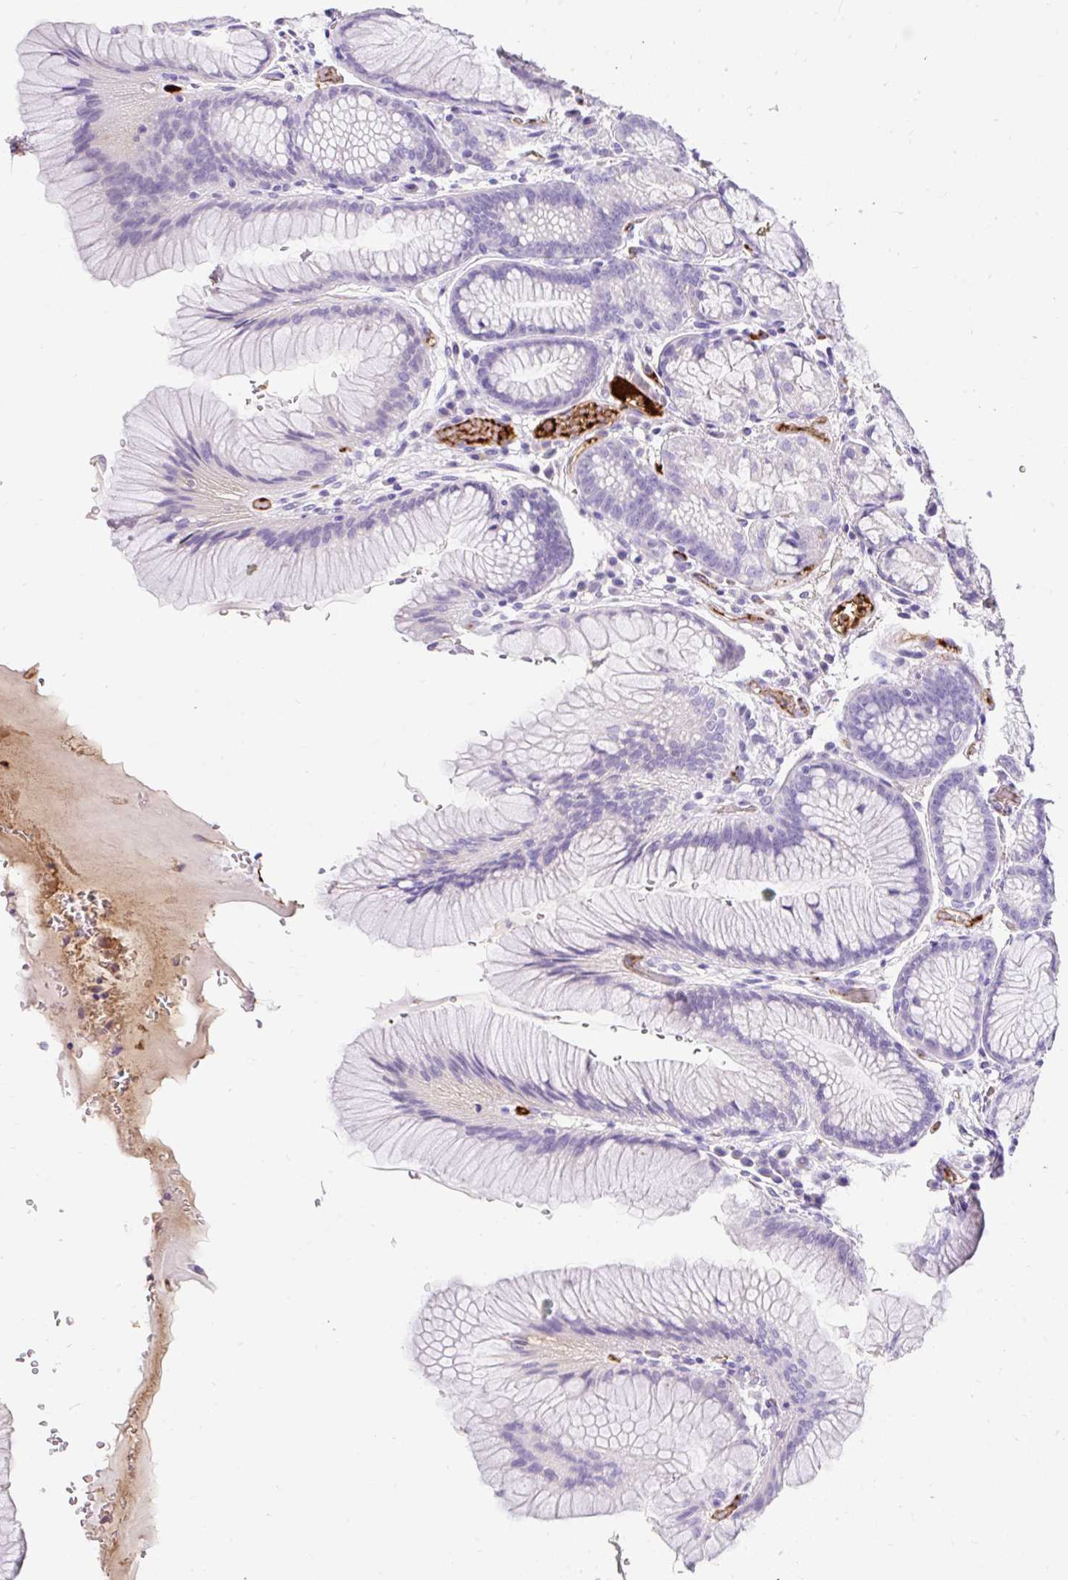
{"staining": {"intensity": "negative", "quantity": "none", "location": "none"}, "tissue": "stomach", "cell_type": "Glandular cells", "image_type": "normal", "snomed": [{"axis": "morphology", "description": "Normal tissue, NOS"}, {"axis": "topography", "description": "Stomach"}], "caption": "The photomicrograph shows no staining of glandular cells in unremarkable stomach. (Brightfield microscopy of DAB (3,3'-diaminobenzidine) immunohistochemistry at high magnification).", "gene": "APOC2", "patient": {"sex": "male", "age": 63}}